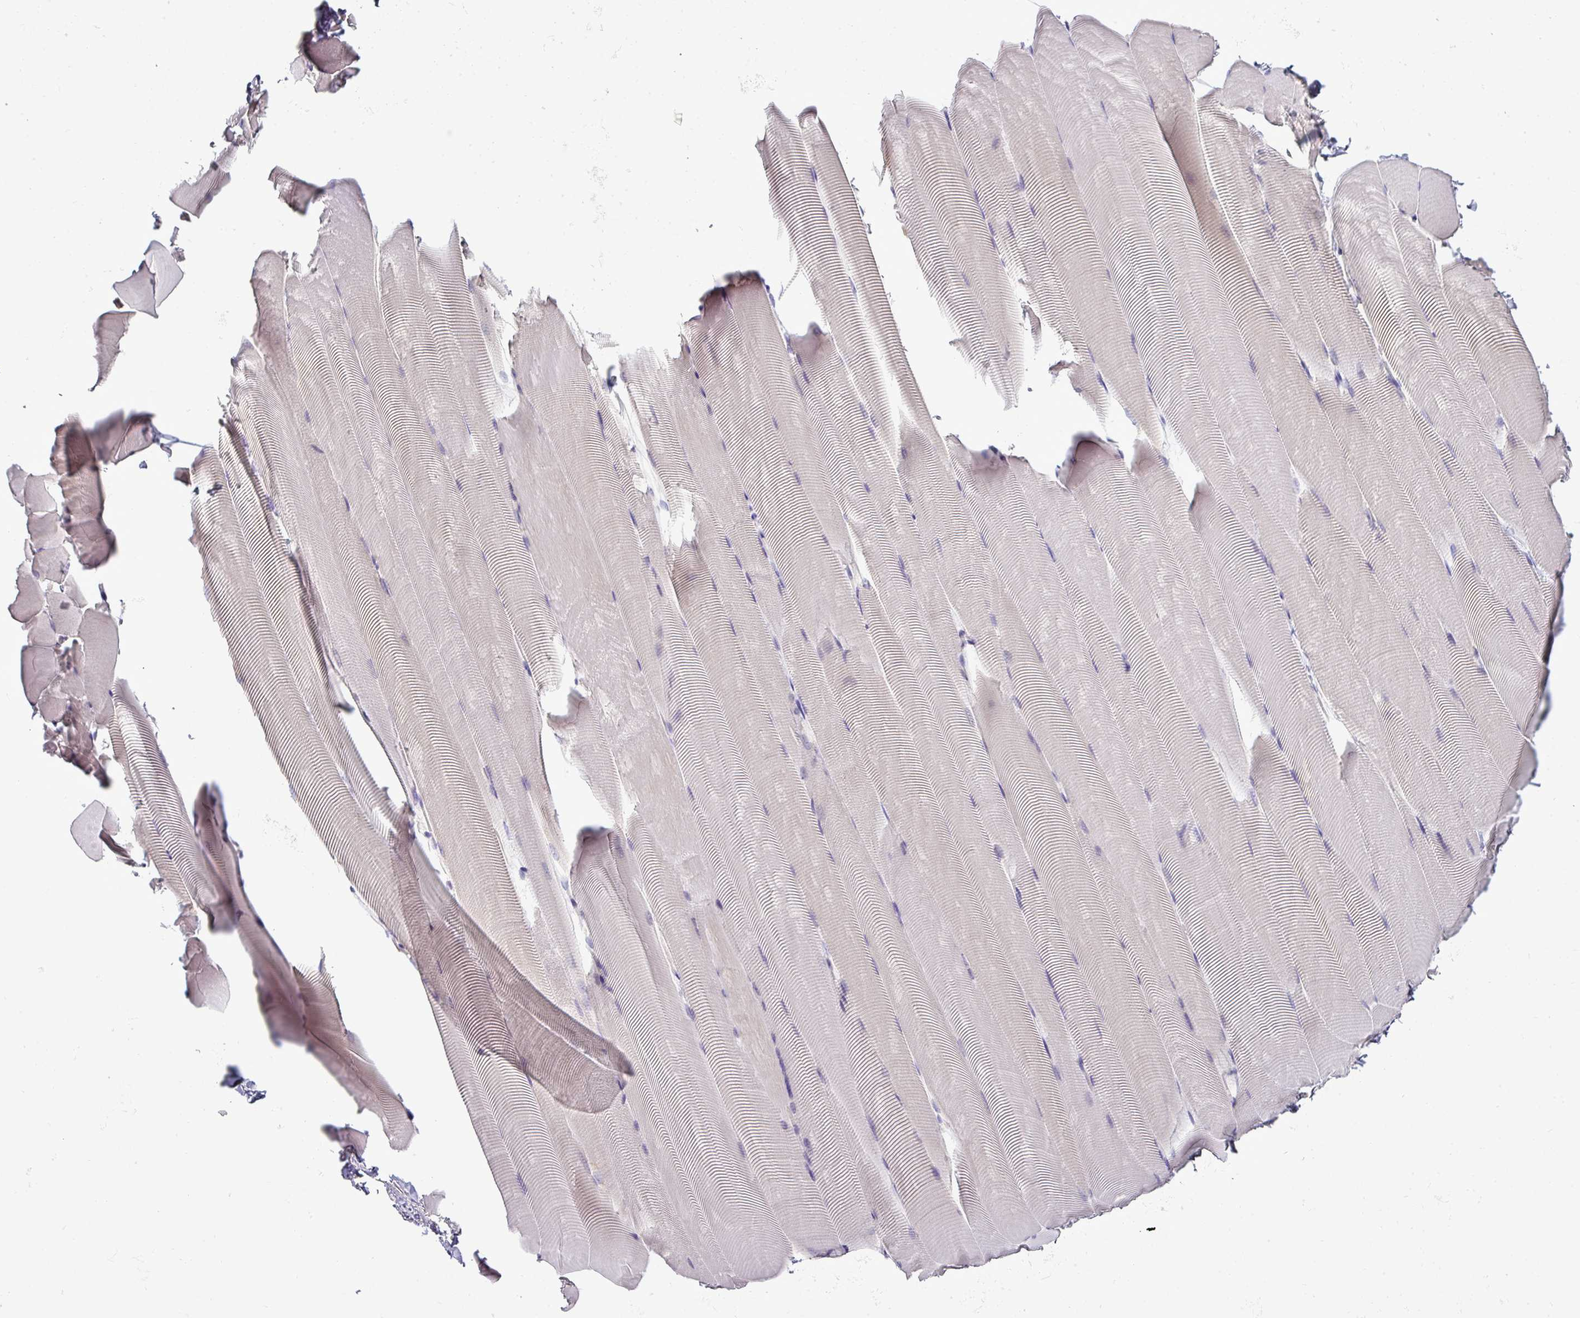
{"staining": {"intensity": "moderate", "quantity": "<25%", "location": "cytoplasmic/membranous"}, "tissue": "skeletal muscle", "cell_type": "Myocytes", "image_type": "normal", "snomed": [{"axis": "morphology", "description": "Normal tissue, NOS"}, {"axis": "topography", "description": "Skeletal muscle"}], "caption": "This micrograph exhibits benign skeletal muscle stained with immunohistochemistry to label a protein in brown. The cytoplasmic/membranous of myocytes show moderate positivity for the protein. Nuclei are counter-stained blue.", "gene": "AGAP4", "patient": {"sex": "male", "age": 25}}